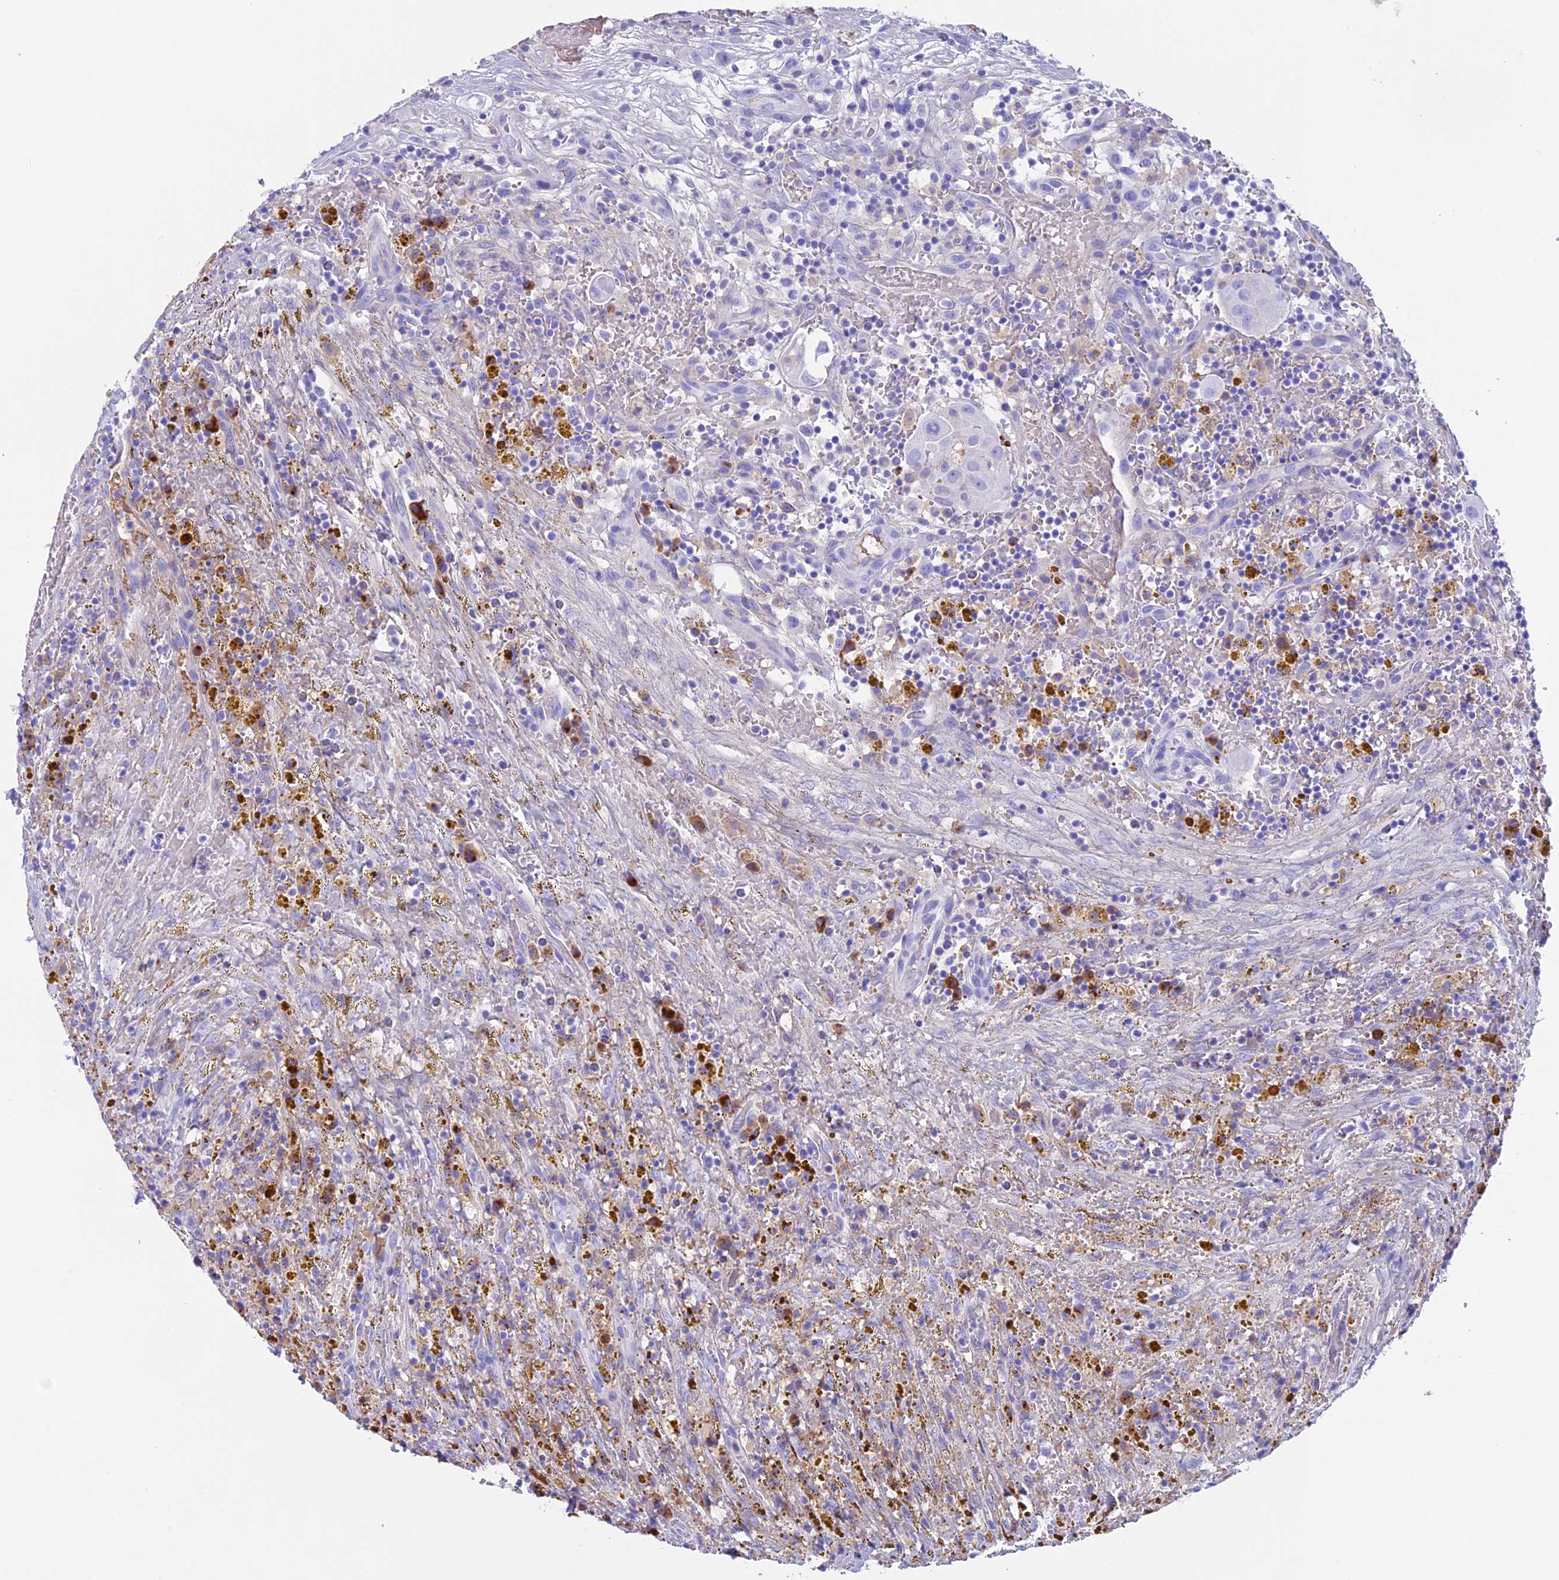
{"staining": {"intensity": "negative", "quantity": "none", "location": "none"}, "tissue": "thyroid cancer", "cell_type": "Tumor cells", "image_type": "cancer", "snomed": [{"axis": "morphology", "description": "Papillary adenocarcinoma, NOS"}, {"axis": "topography", "description": "Thyroid gland"}], "caption": "Tumor cells are negative for protein expression in human thyroid cancer (papillary adenocarcinoma).", "gene": "IGSF6", "patient": {"sex": "male", "age": 77}}